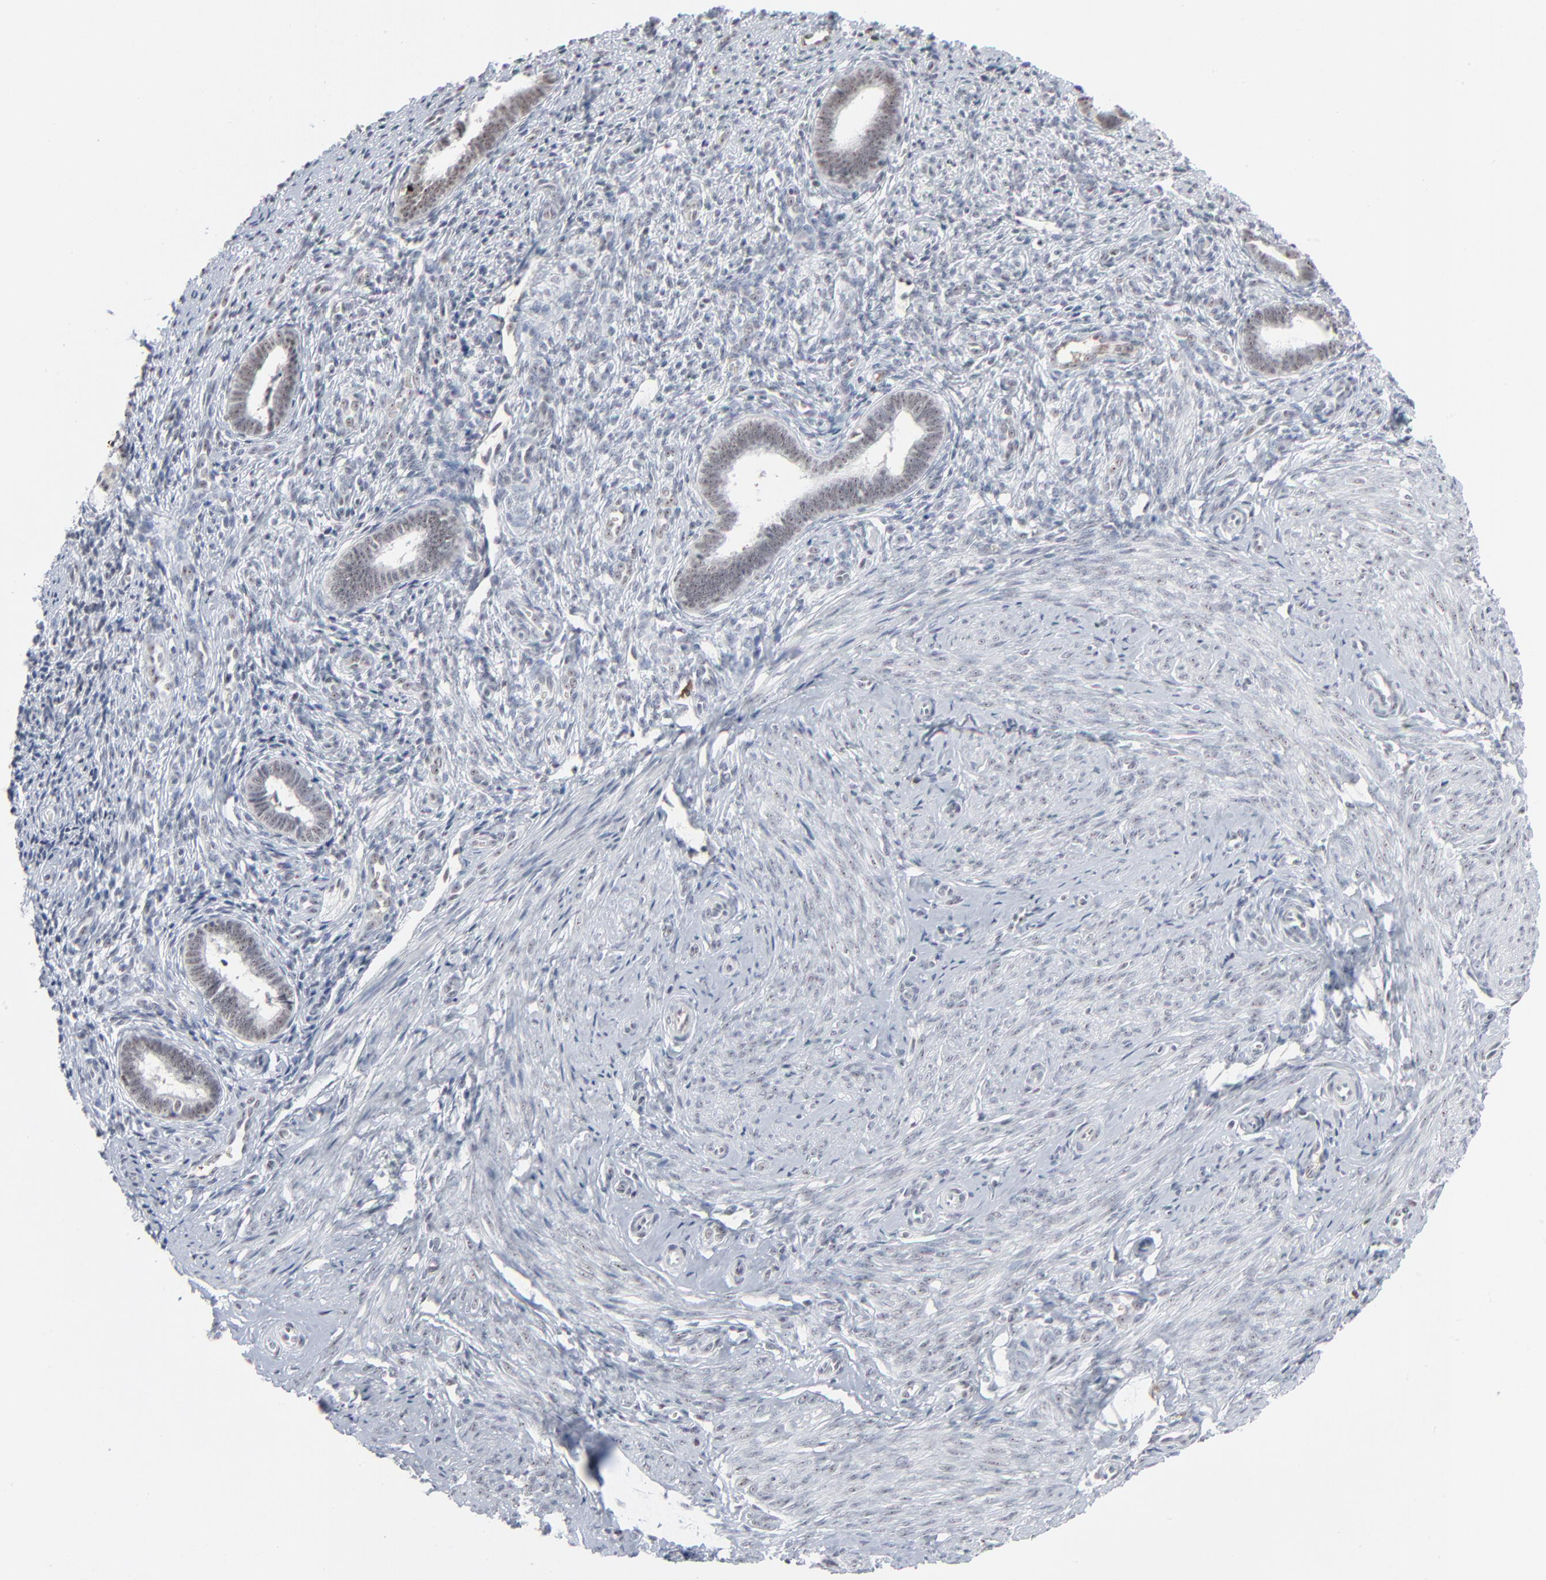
{"staining": {"intensity": "moderate", "quantity": ">75%", "location": "cytoplasmic/membranous"}, "tissue": "endometrium", "cell_type": "Cells in endometrial stroma", "image_type": "normal", "snomed": [{"axis": "morphology", "description": "Normal tissue, NOS"}, {"axis": "topography", "description": "Endometrium"}], "caption": "Benign endometrium shows moderate cytoplasmic/membranous expression in about >75% of cells in endometrial stroma (brown staining indicates protein expression, while blue staining denotes nuclei)..", "gene": "MPHOSPH6", "patient": {"sex": "female", "age": 27}}